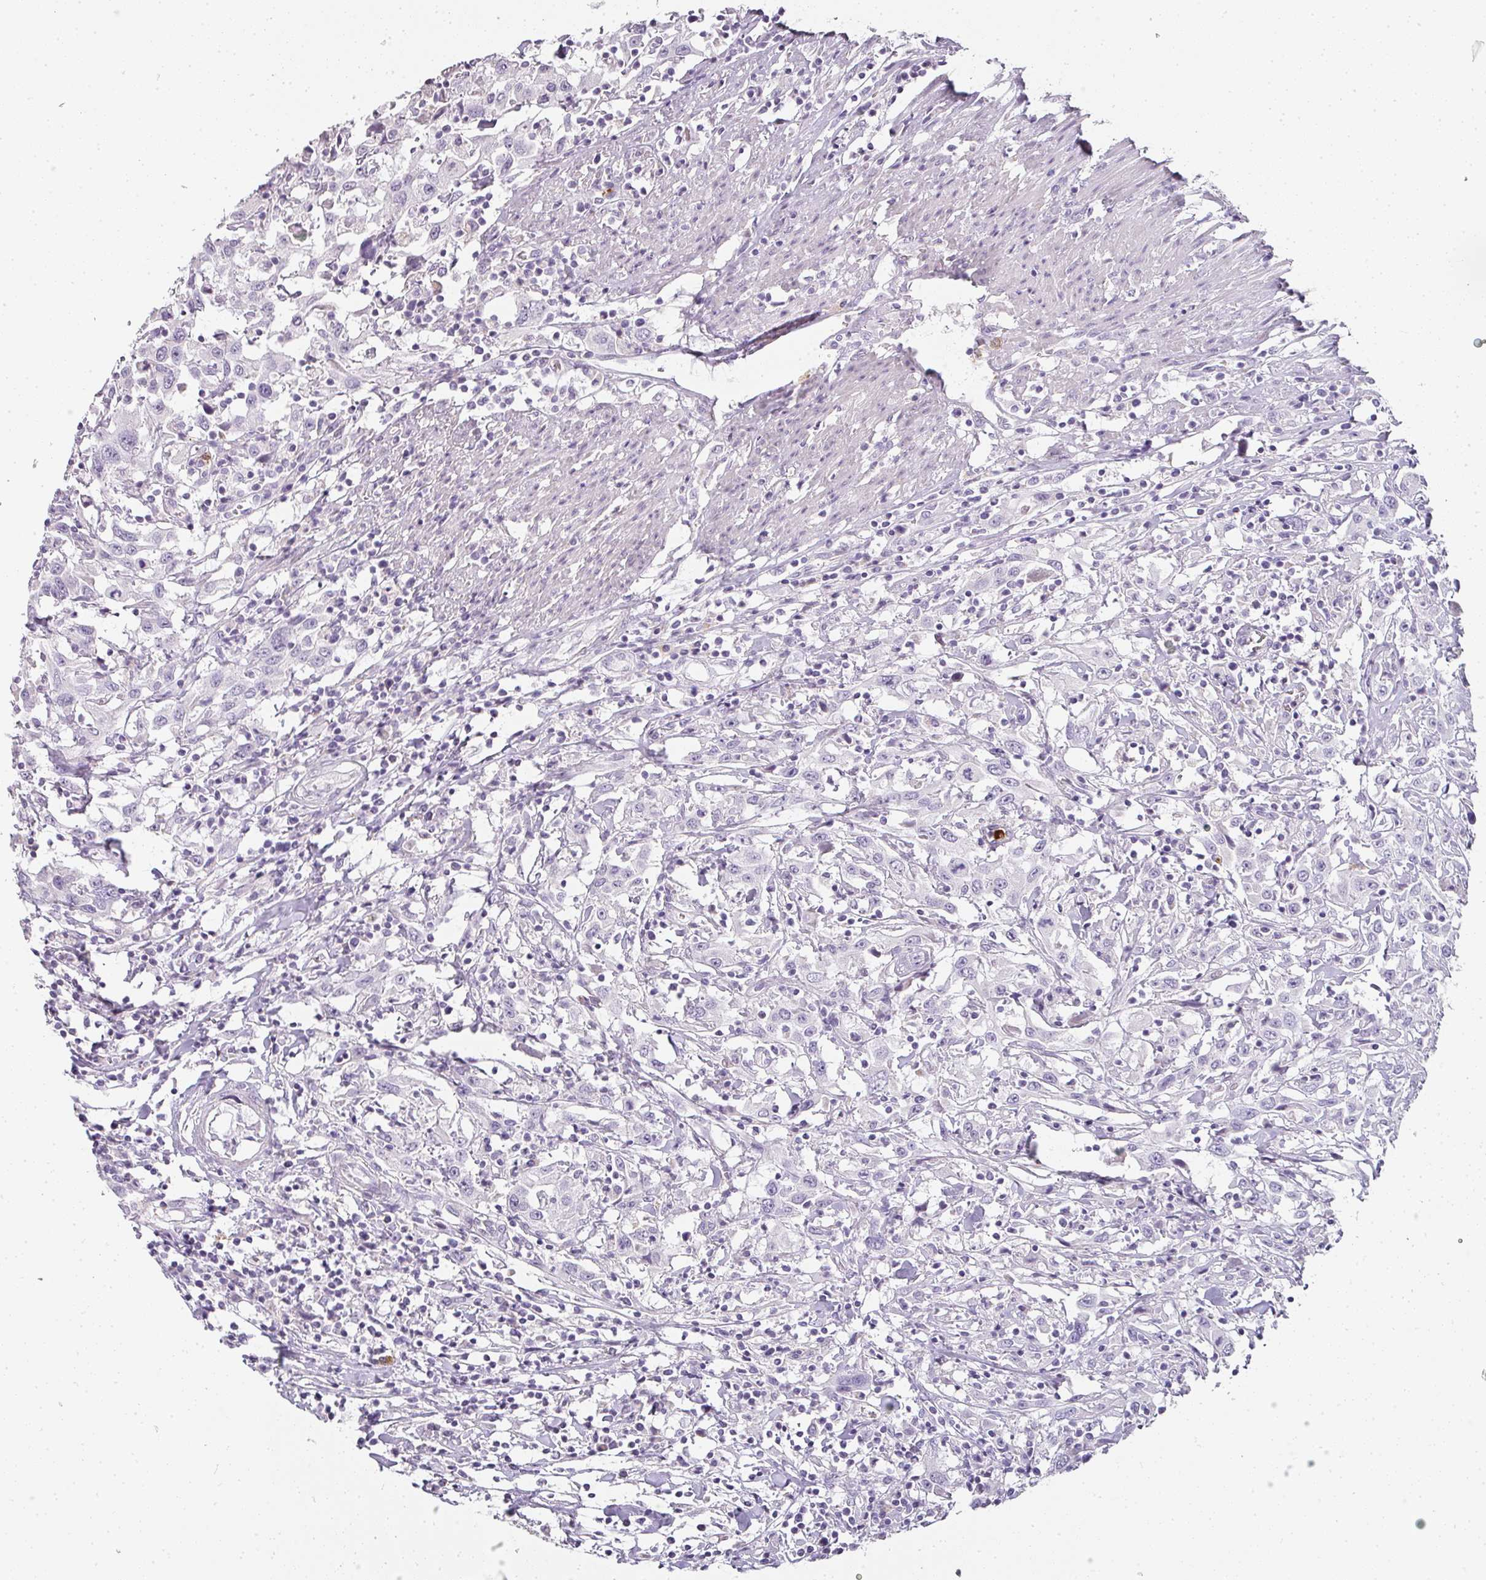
{"staining": {"intensity": "negative", "quantity": "none", "location": "none"}, "tissue": "urothelial cancer", "cell_type": "Tumor cells", "image_type": "cancer", "snomed": [{"axis": "morphology", "description": "Urothelial carcinoma, High grade"}, {"axis": "topography", "description": "Urinary bladder"}], "caption": "Immunohistochemistry (IHC) micrograph of human urothelial cancer stained for a protein (brown), which shows no staining in tumor cells.", "gene": "CAMP", "patient": {"sex": "male", "age": 61}}